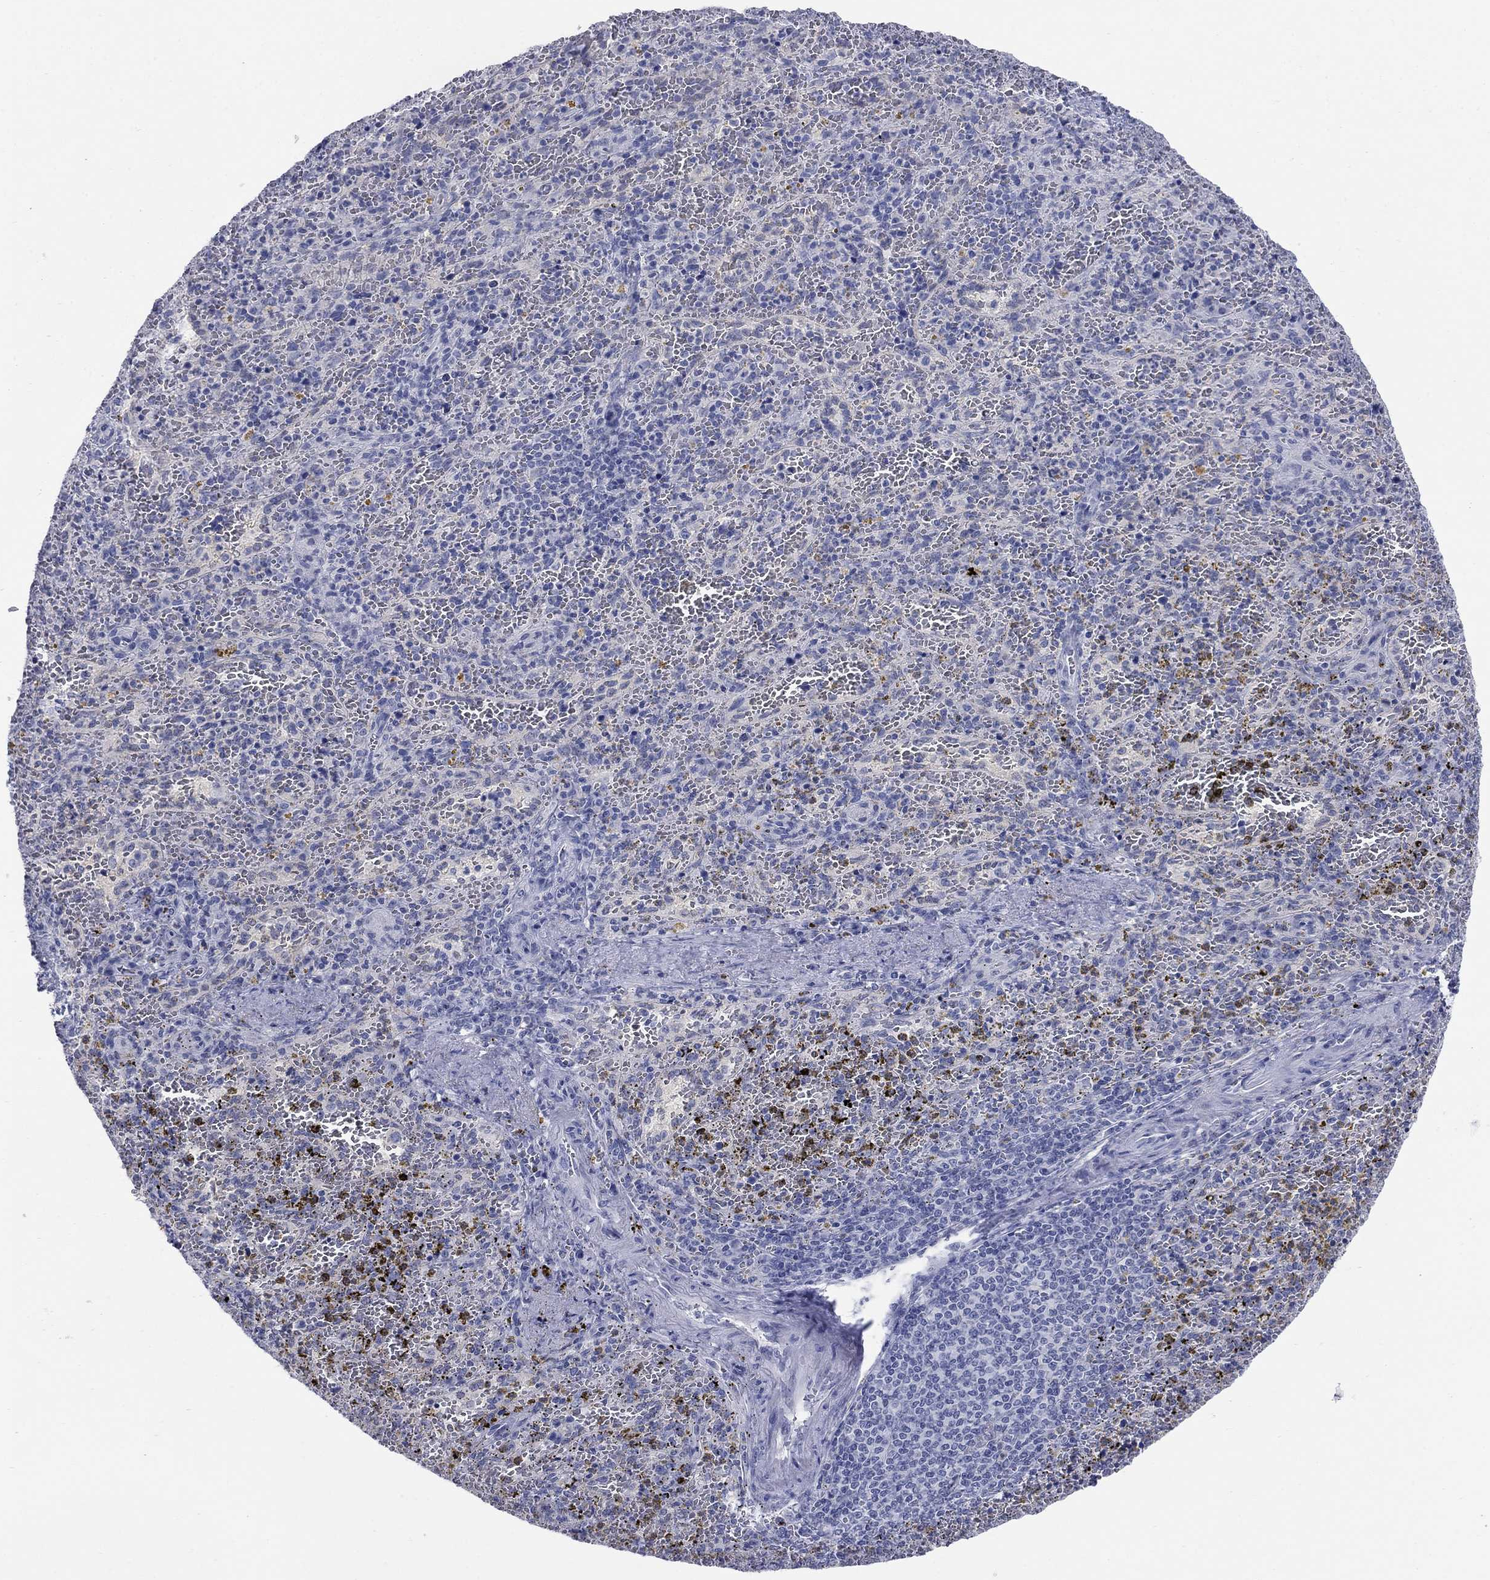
{"staining": {"intensity": "negative", "quantity": "none", "location": "none"}, "tissue": "spleen", "cell_type": "Cells in red pulp", "image_type": "normal", "snomed": [{"axis": "morphology", "description": "Normal tissue, NOS"}, {"axis": "topography", "description": "Spleen"}], "caption": "A micrograph of spleen stained for a protein exhibits no brown staining in cells in red pulp. (Brightfield microscopy of DAB immunohistochemistry (IHC) at high magnification).", "gene": "ATP6V1G2", "patient": {"sex": "female", "age": 50}}